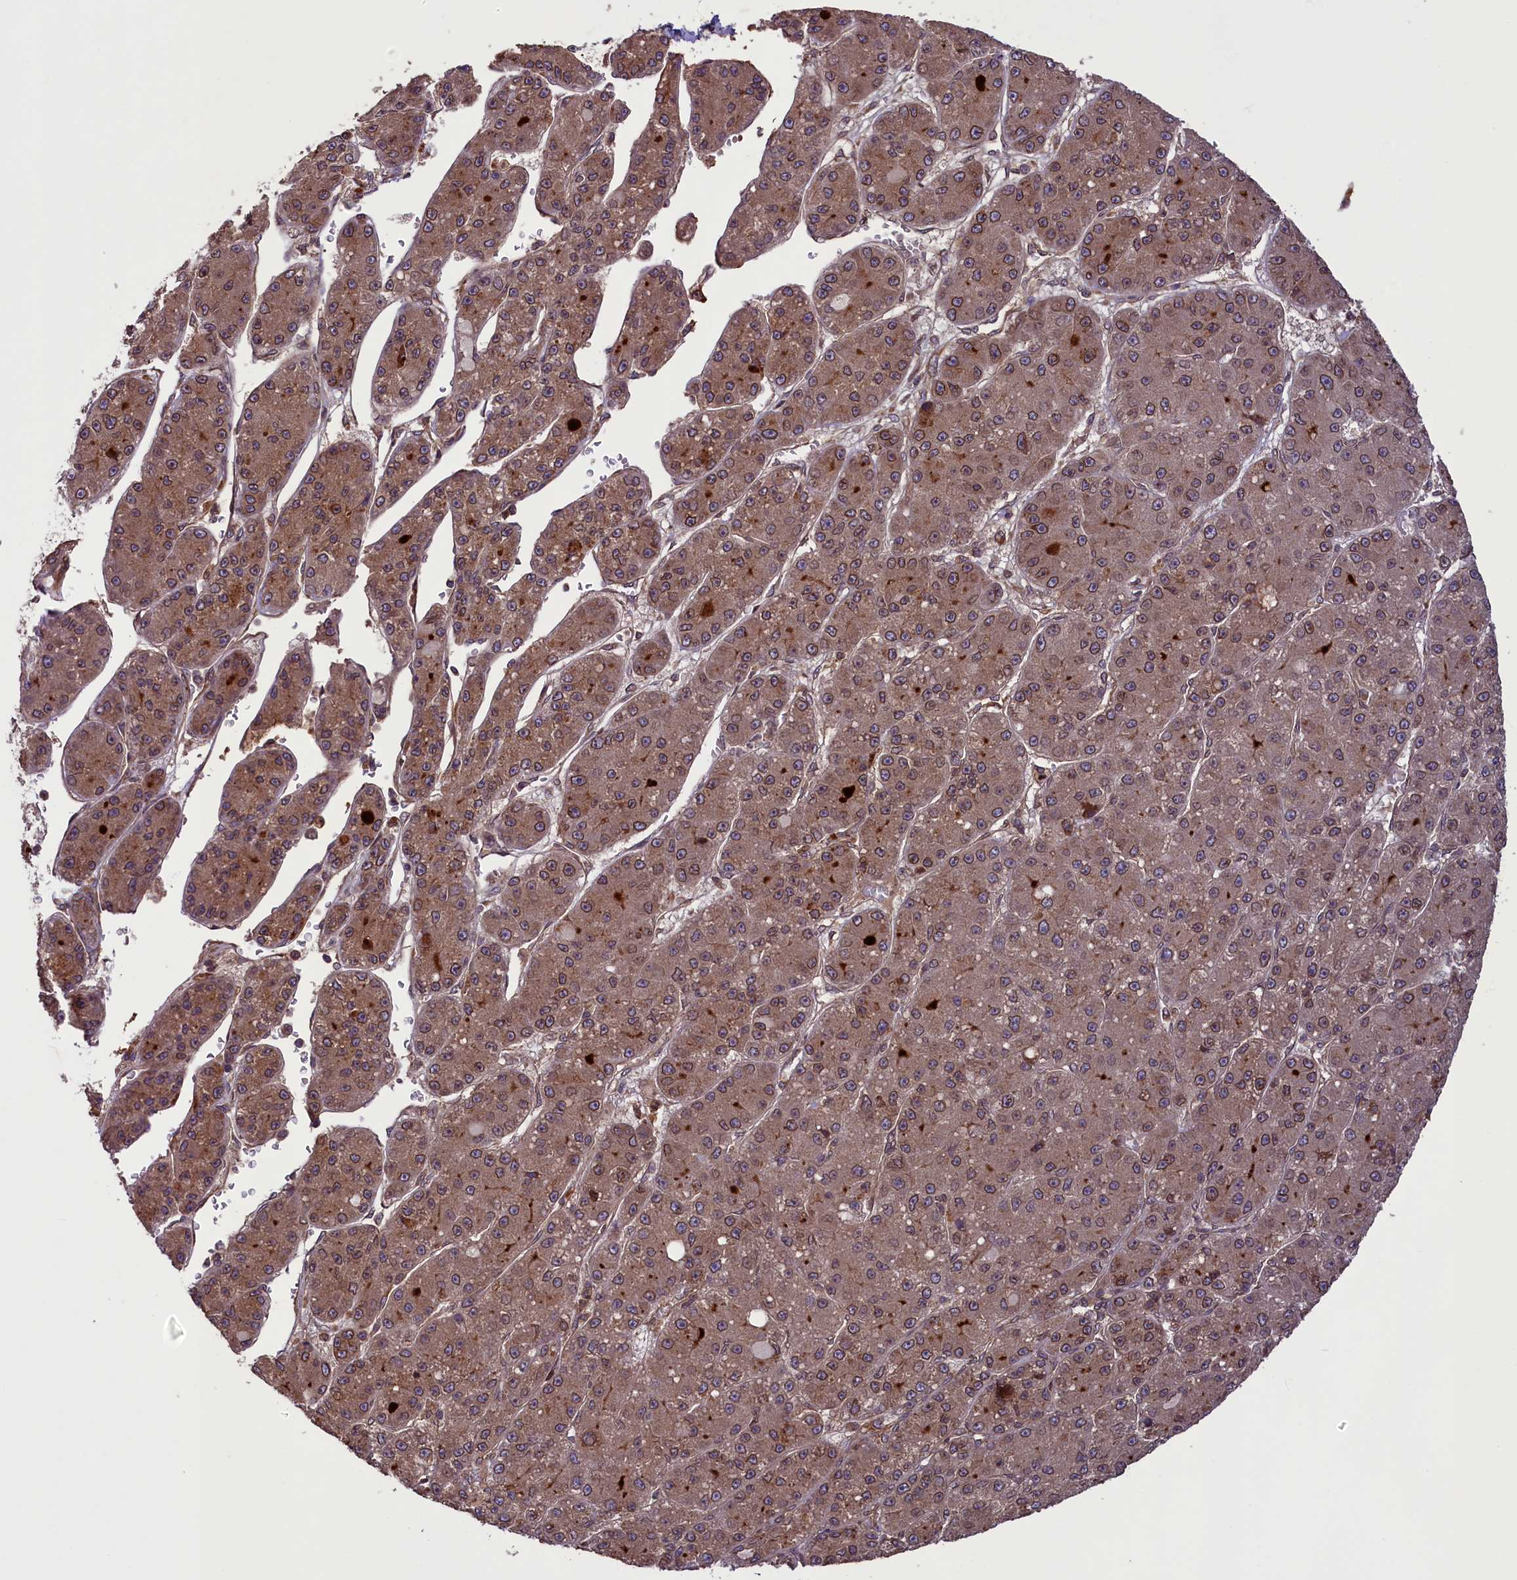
{"staining": {"intensity": "moderate", "quantity": ">75%", "location": "cytoplasmic/membranous"}, "tissue": "liver cancer", "cell_type": "Tumor cells", "image_type": "cancer", "snomed": [{"axis": "morphology", "description": "Carcinoma, Hepatocellular, NOS"}, {"axis": "topography", "description": "Liver"}], "caption": "Protein staining of liver cancer tissue exhibits moderate cytoplasmic/membranous expression in about >75% of tumor cells. Using DAB (3,3'-diaminobenzidine) (brown) and hematoxylin (blue) stains, captured at high magnification using brightfield microscopy.", "gene": "CCDC125", "patient": {"sex": "male", "age": 67}}